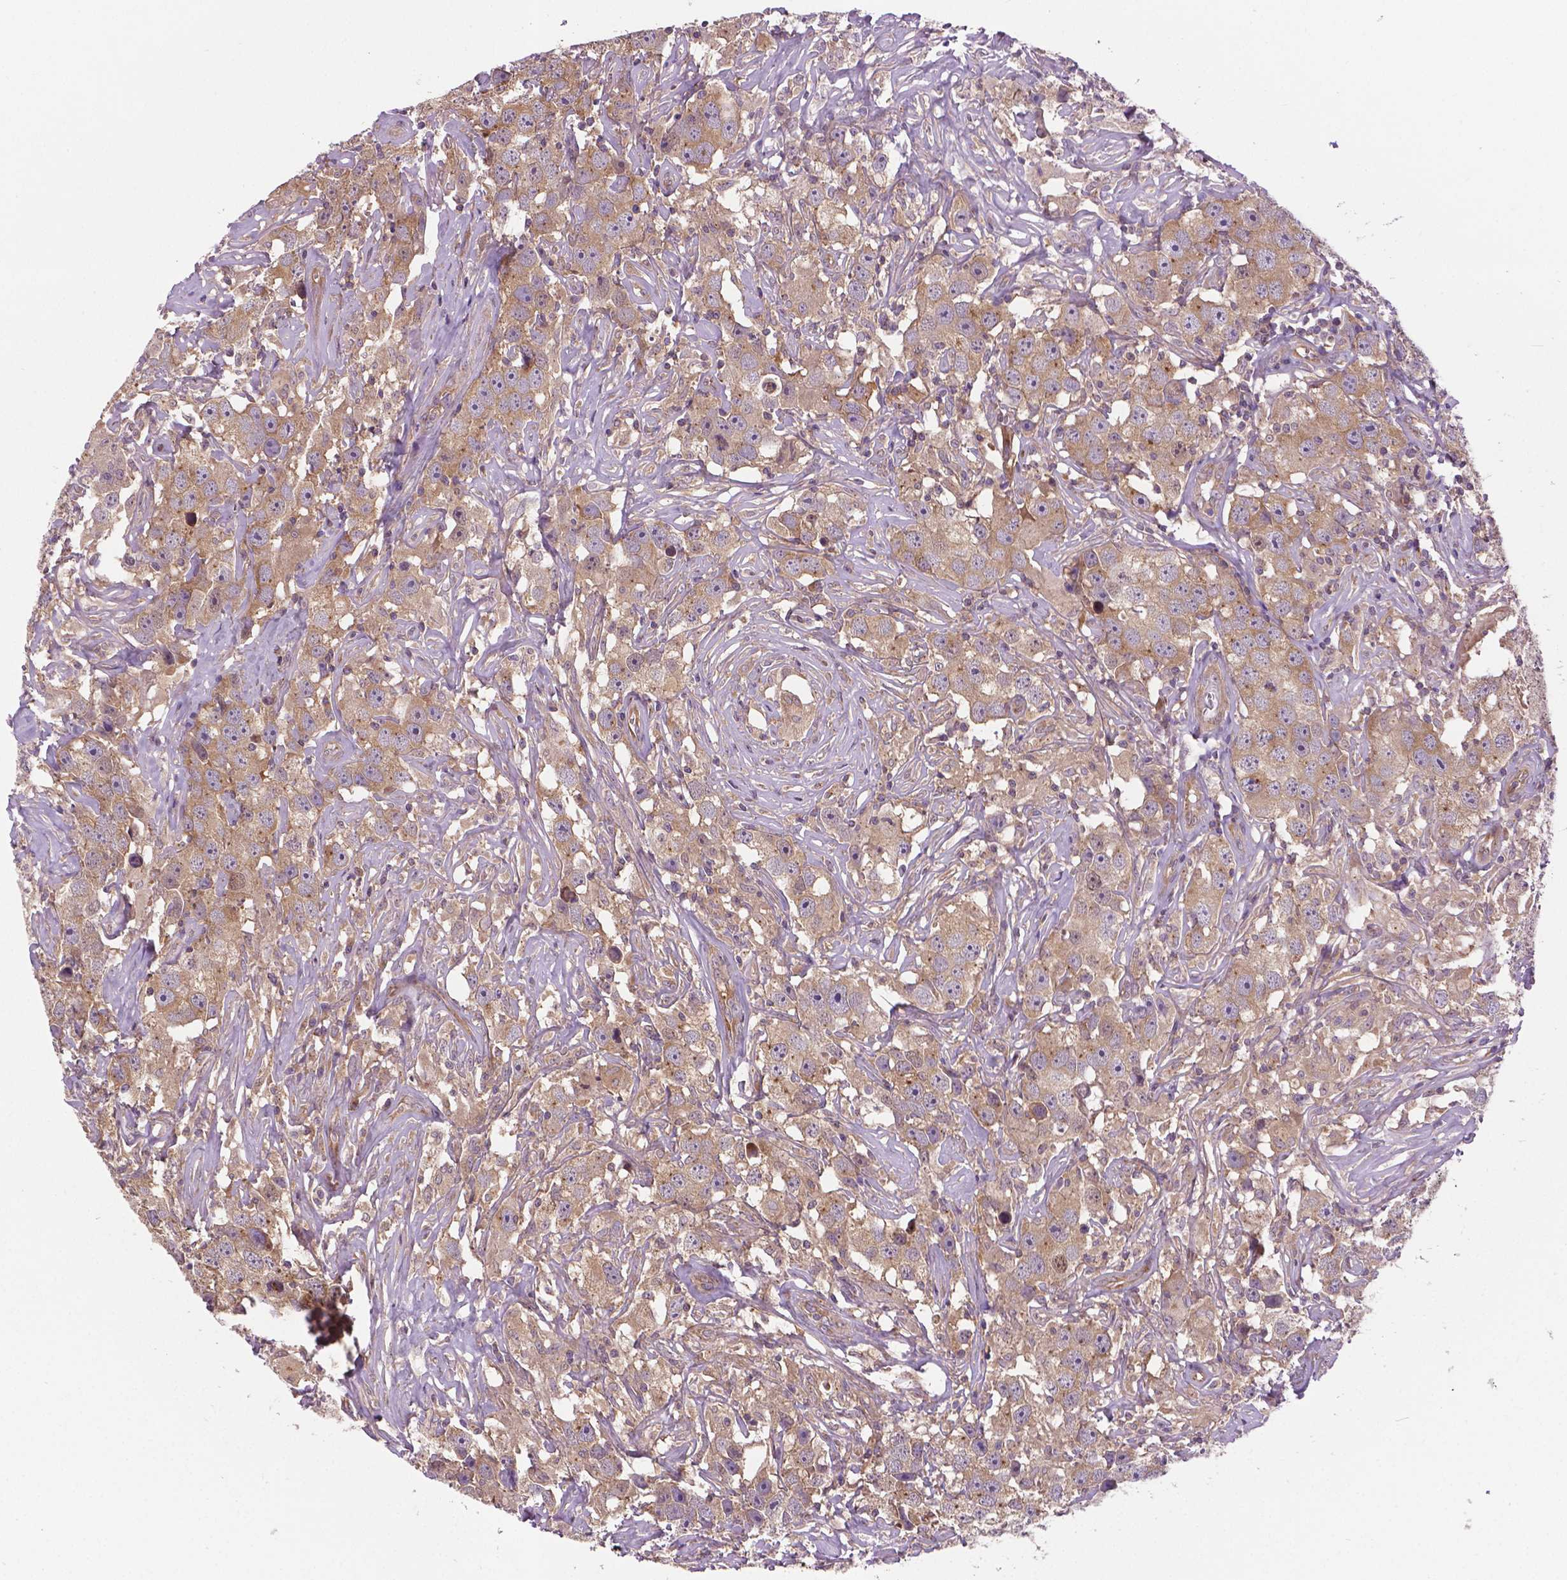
{"staining": {"intensity": "weak", "quantity": ">75%", "location": "cytoplasmic/membranous"}, "tissue": "testis cancer", "cell_type": "Tumor cells", "image_type": "cancer", "snomed": [{"axis": "morphology", "description": "Seminoma, NOS"}, {"axis": "topography", "description": "Testis"}], "caption": "Immunohistochemical staining of seminoma (testis) exhibits low levels of weak cytoplasmic/membranous protein positivity in about >75% of tumor cells.", "gene": "MZT1", "patient": {"sex": "male", "age": 49}}